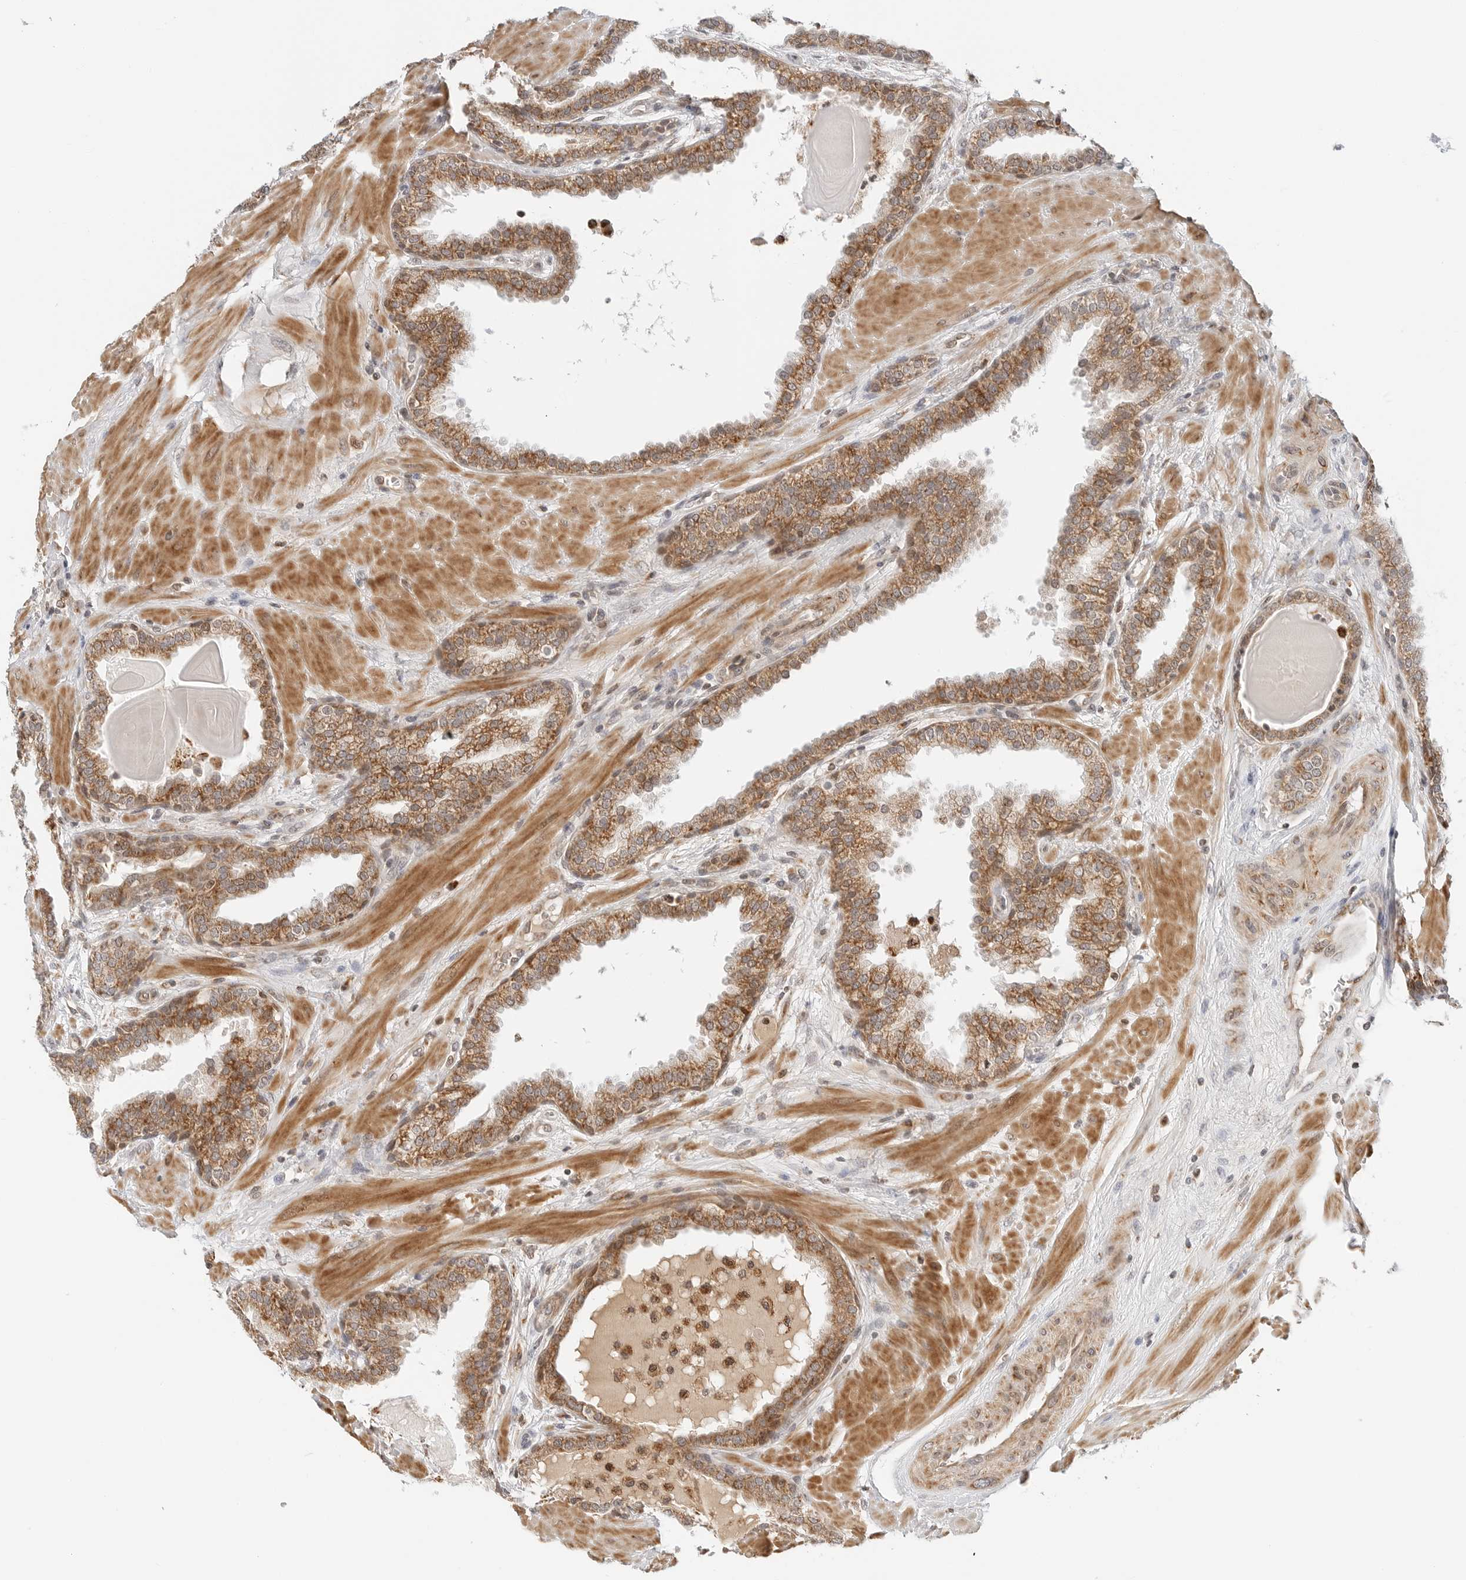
{"staining": {"intensity": "moderate", "quantity": ">75%", "location": "cytoplasmic/membranous"}, "tissue": "prostate", "cell_type": "Glandular cells", "image_type": "normal", "snomed": [{"axis": "morphology", "description": "Normal tissue, NOS"}, {"axis": "topography", "description": "Prostate"}], "caption": "IHC of benign prostate shows medium levels of moderate cytoplasmic/membranous staining in approximately >75% of glandular cells. The staining was performed using DAB to visualize the protein expression in brown, while the nuclei were stained in blue with hematoxylin (Magnification: 20x).", "gene": "DYRK4", "patient": {"sex": "male", "age": 51}}